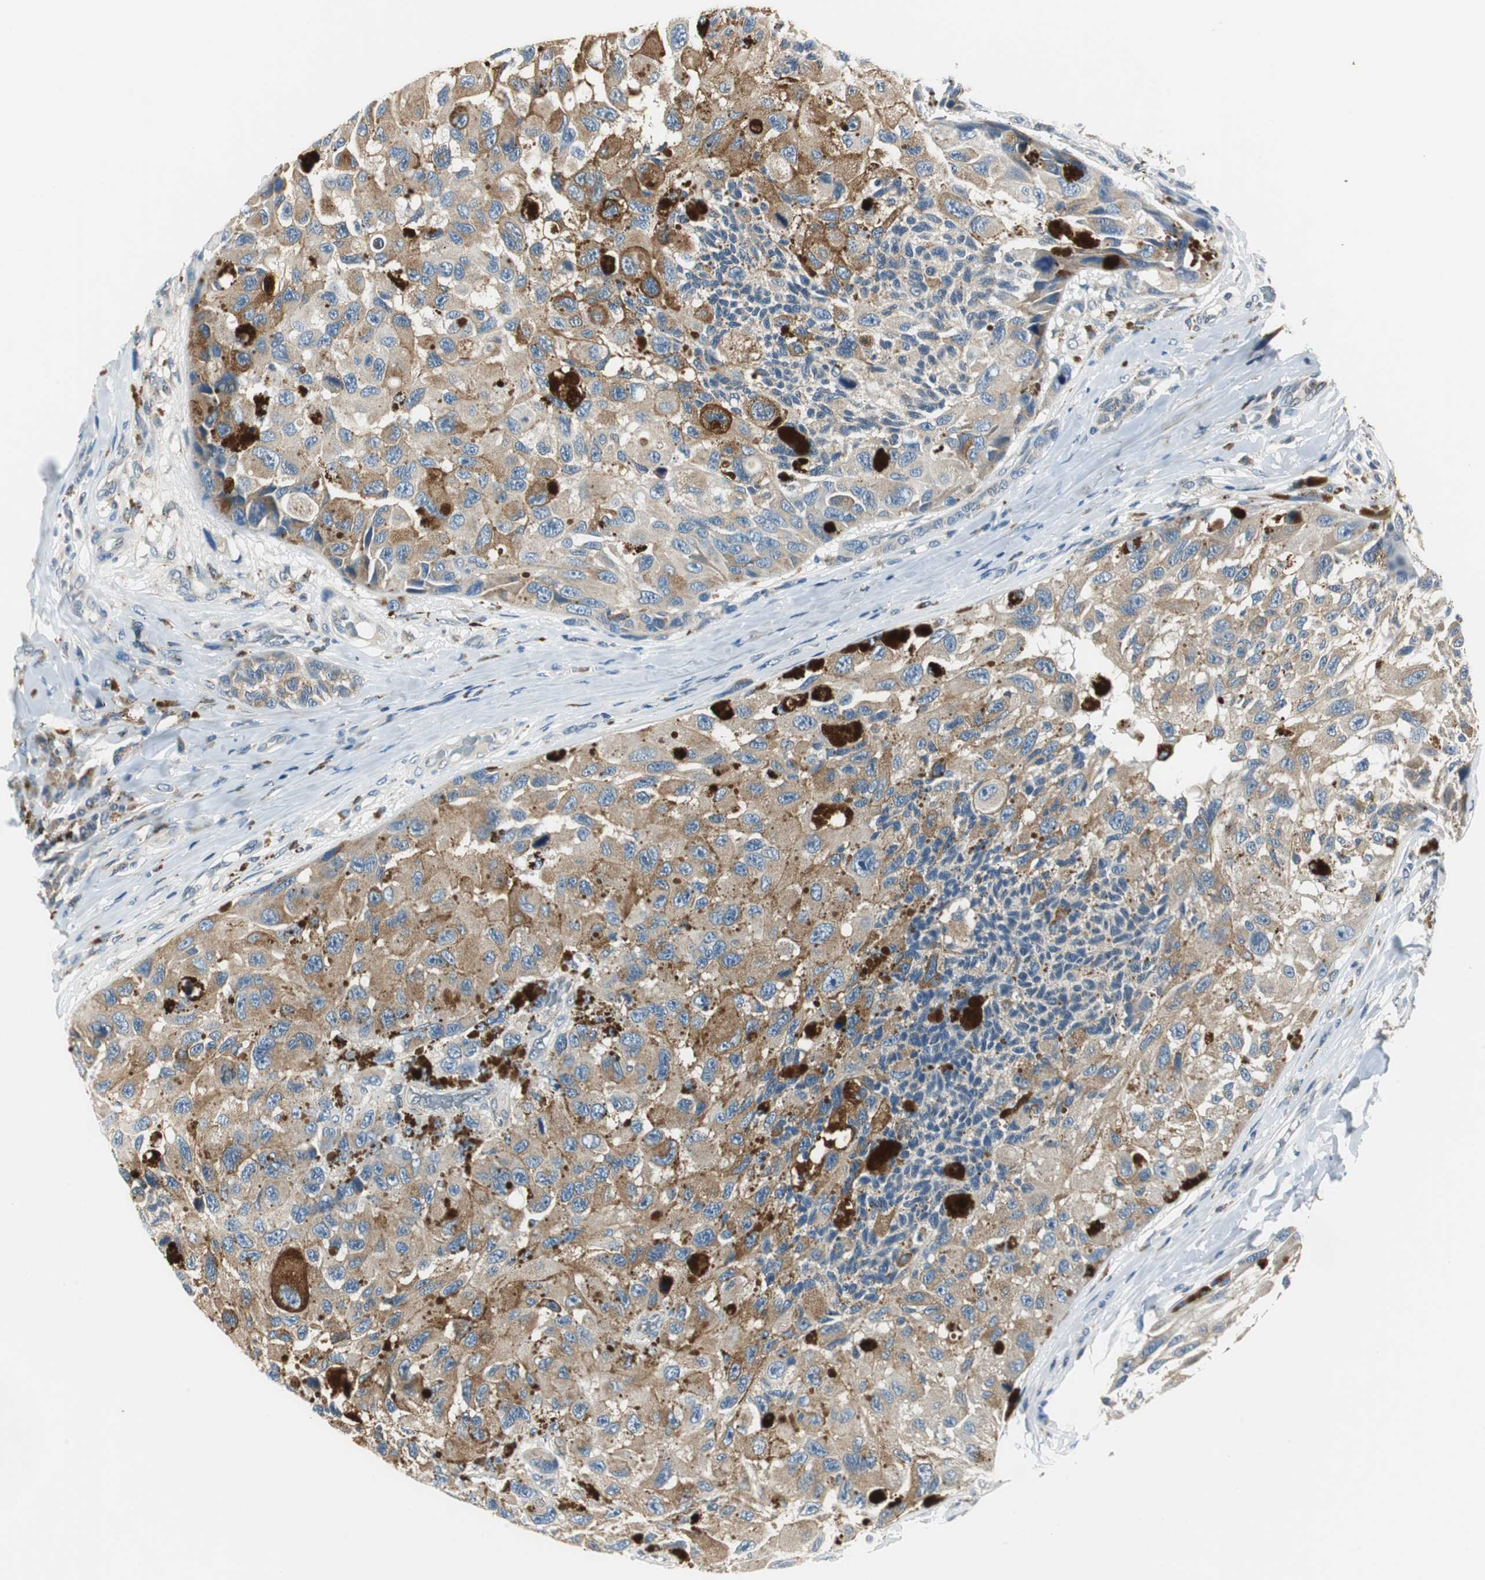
{"staining": {"intensity": "moderate", "quantity": ">75%", "location": "cytoplasmic/membranous"}, "tissue": "melanoma", "cell_type": "Tumor cells", "image_type": "cancer", "snomed": [{"axis": "morphology", "description": "Malignant melanoma, NOS"}, {"axis": "topography", "description": "Skin"}], "caption": "DAB (3,3'-diaminobenzidine) immunohistochemical staining of melanoma displays moderate cytoplasmic/membranous protein staining in approximately >75% of tumor cells.", "gene": "NIT1", "patient": {"sex": "female", "age": 73}}